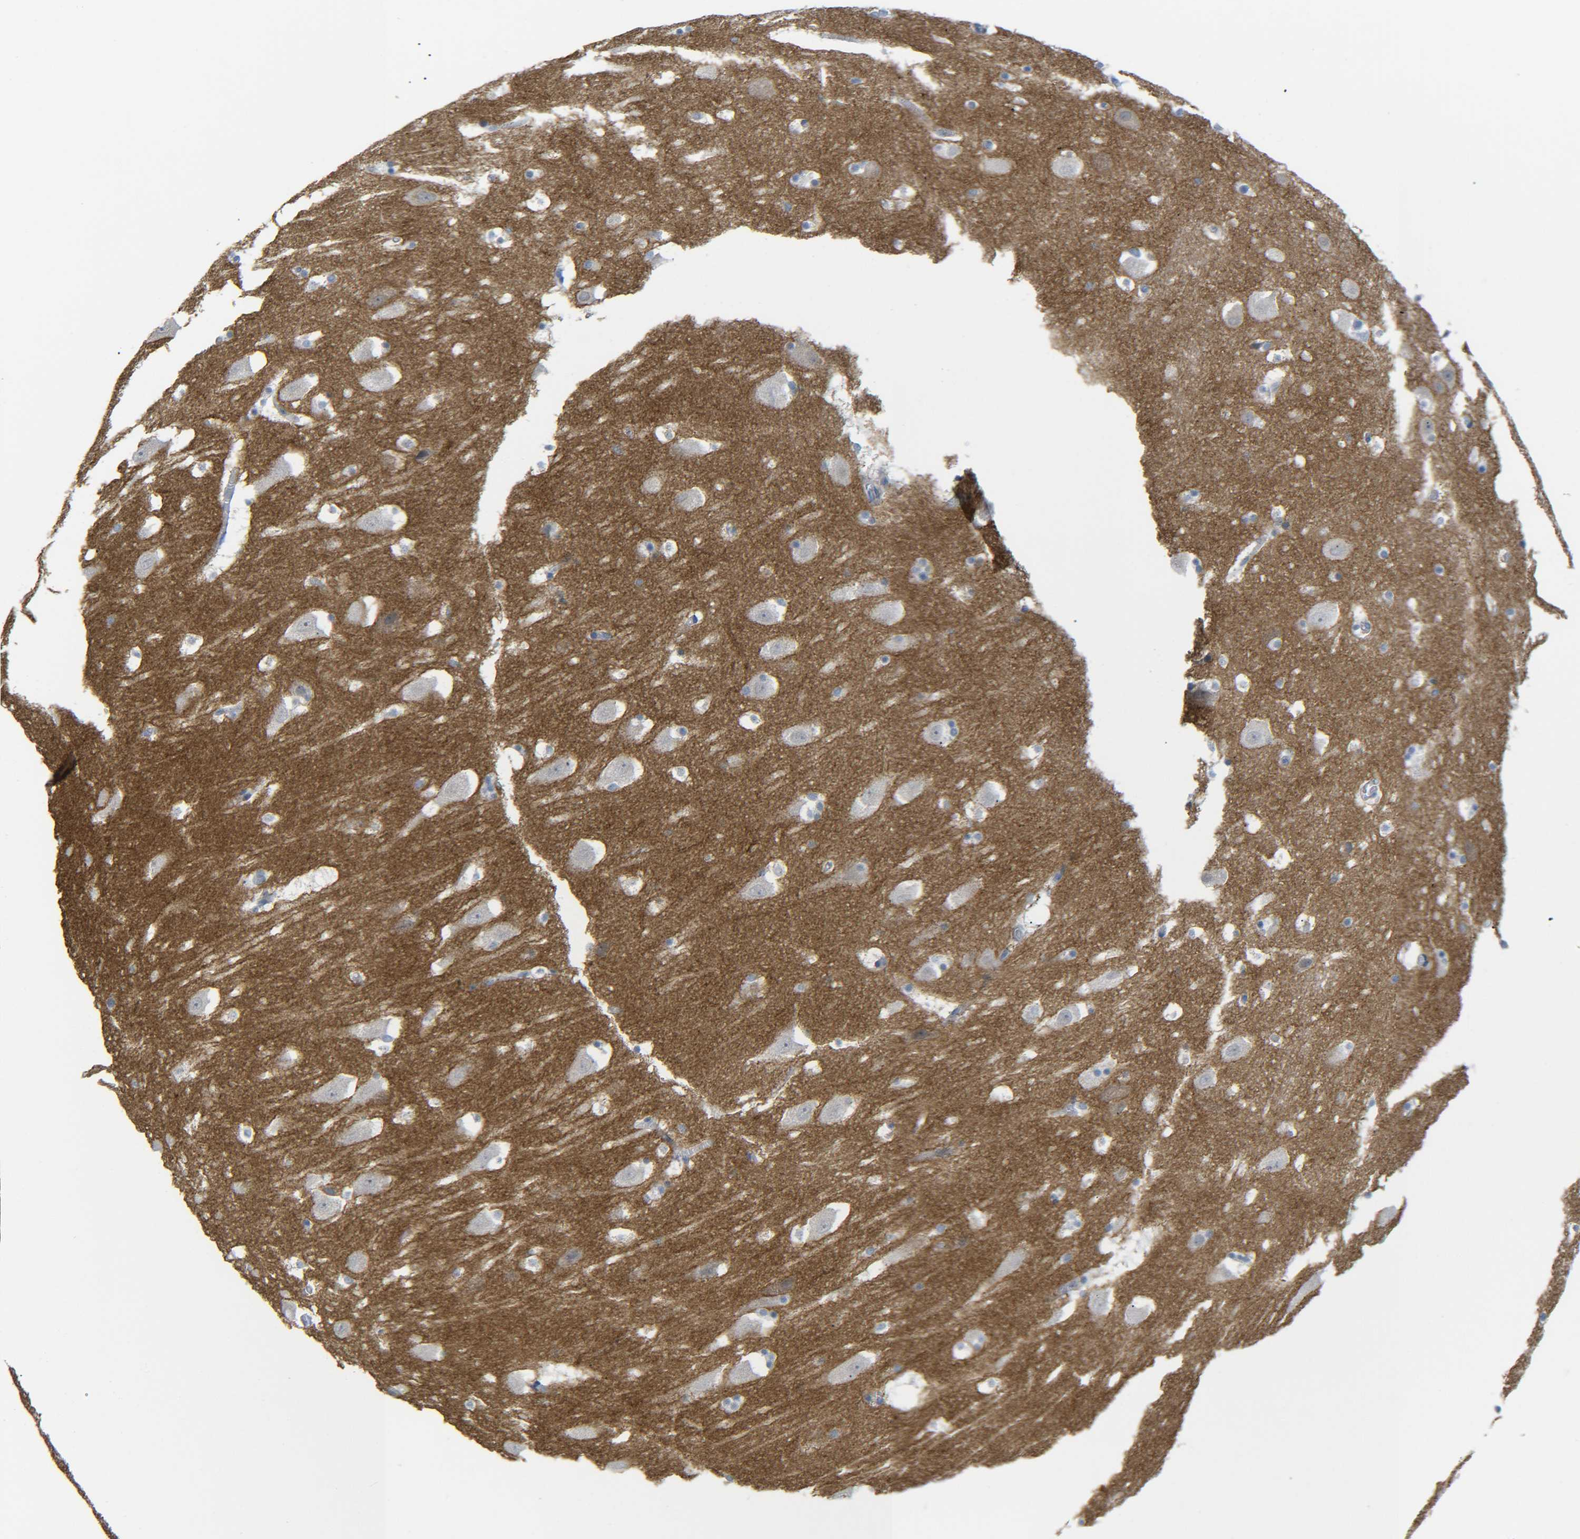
{"staining": {"intensity": "negative", "quantity": "none", "location": "none"}, "tissue": "hippocampus", "cell_type": "Glial cells", "image_type": "normal", "snomed": [{"axis": "morphology", "description": "Normal tissue, NOS"}, {"axis": "topography", "description": "Hippocampus"}], "caption": "A high-resolution photomicrograph shows IHC staining of normal hippocampus, which reveals no significant positivity in glial cells. The staining was performed using DAB to visualize the protein expression in brown, while the nuclei were stained in blue with hematoxylin (Magnification: 20x).", "gene": "CMTM1", "patient": {"sex": "male", "age": 45}}